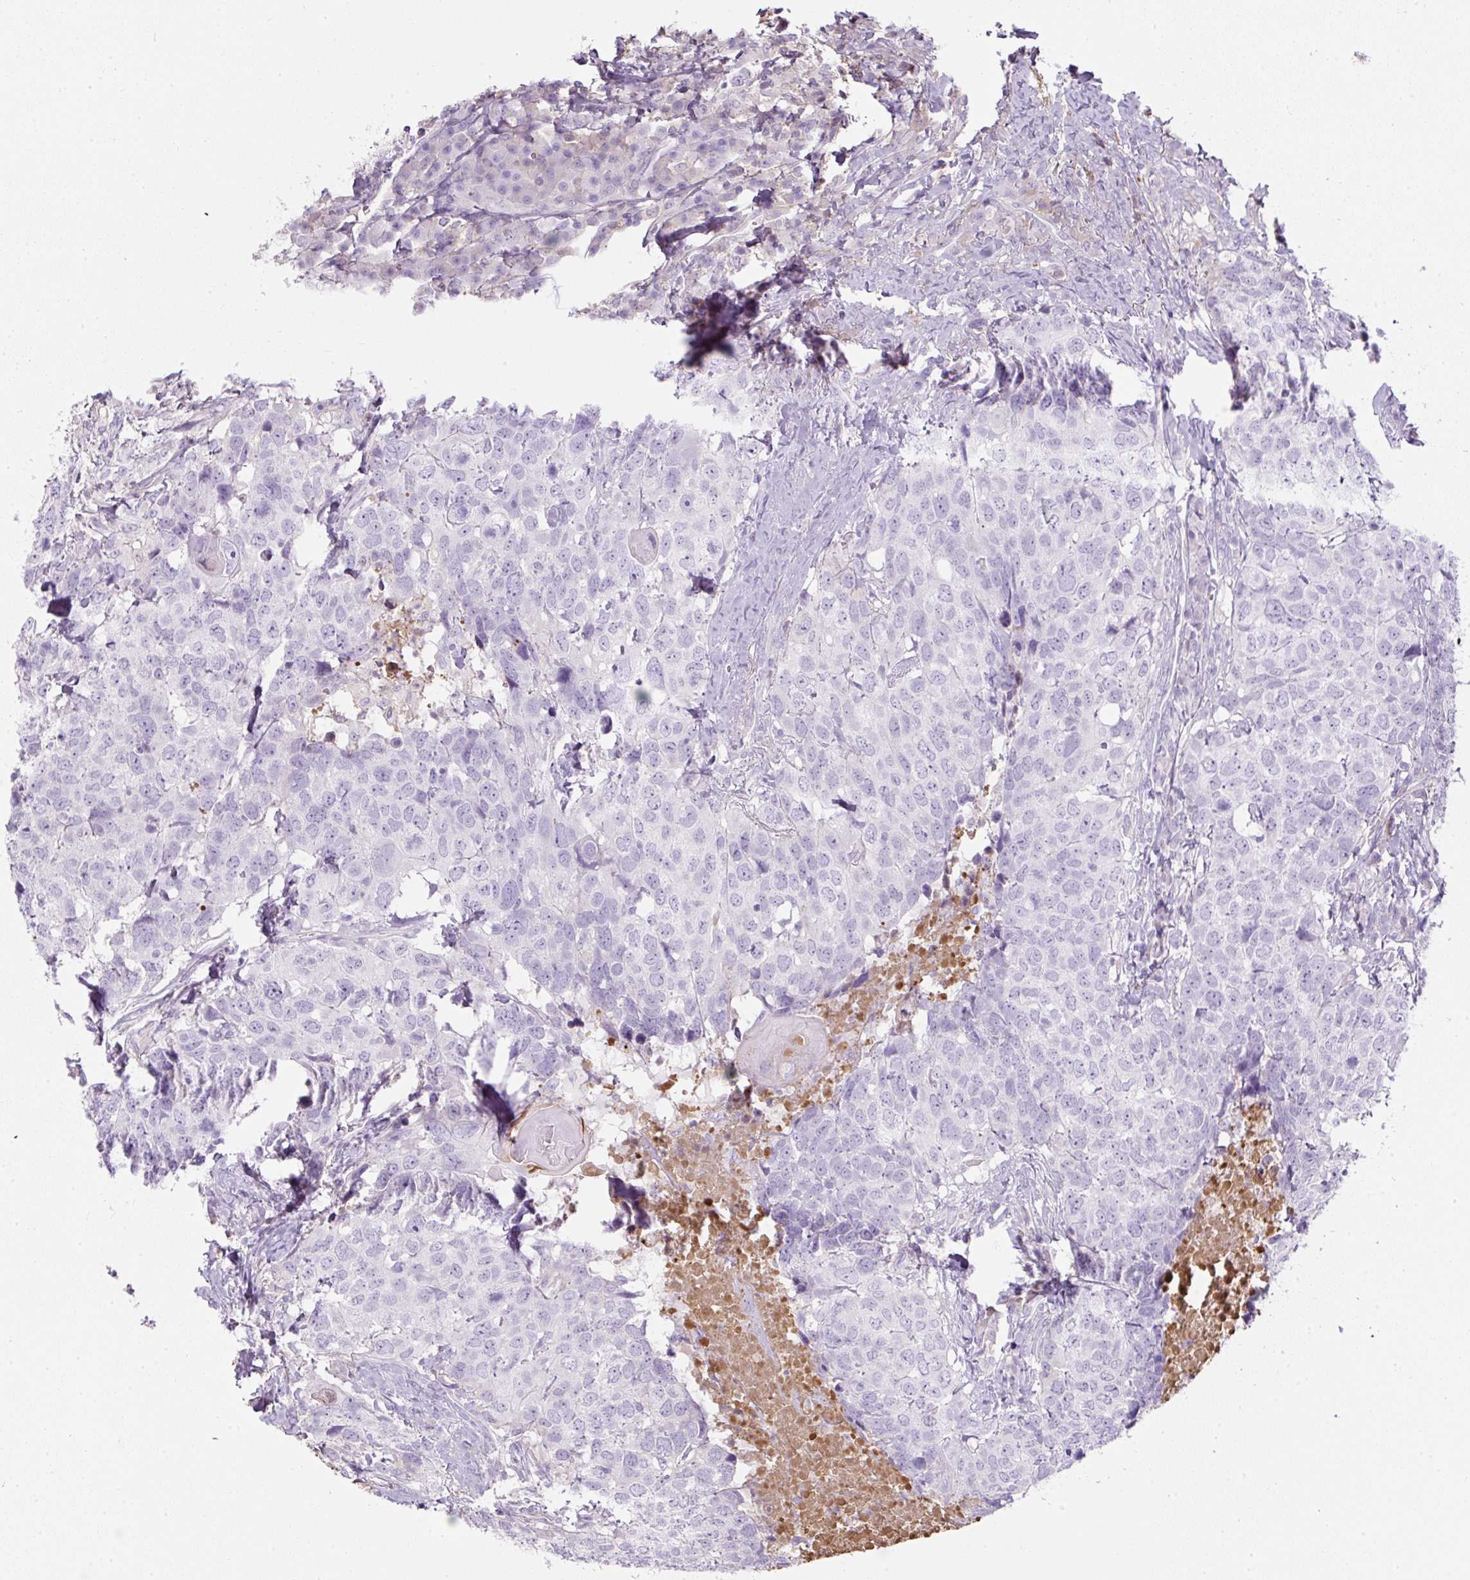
{"staining": {"intensity": "negative", "quantity": "none", "location": "none"}, "tissue": "head and neck cancer", "cell_type": "Tumor cells", "image_type": "cancer", "snomed": [{"axis": "morphology", "description": "Normal tissue, NOS"}, {"axis": "morphology", "description": "Squamous cell carcinoma, NOS"}, {"axis": "topography", "description": "Skeletal muscle"}, {"axis": "topography", "description": "Vascular tissue"}, {"axis": "topography", "description": "Peripheral nerve tissue"}, {"axis": "topography", "description": "Head-Neck"}], "caption": "An IHC histopathology image of head and neck cancer is shown. There is no staining in tumor cells of head and neck cancer.", "gene": "APOA1", "patient": {"sex": "male", "age": 66}}